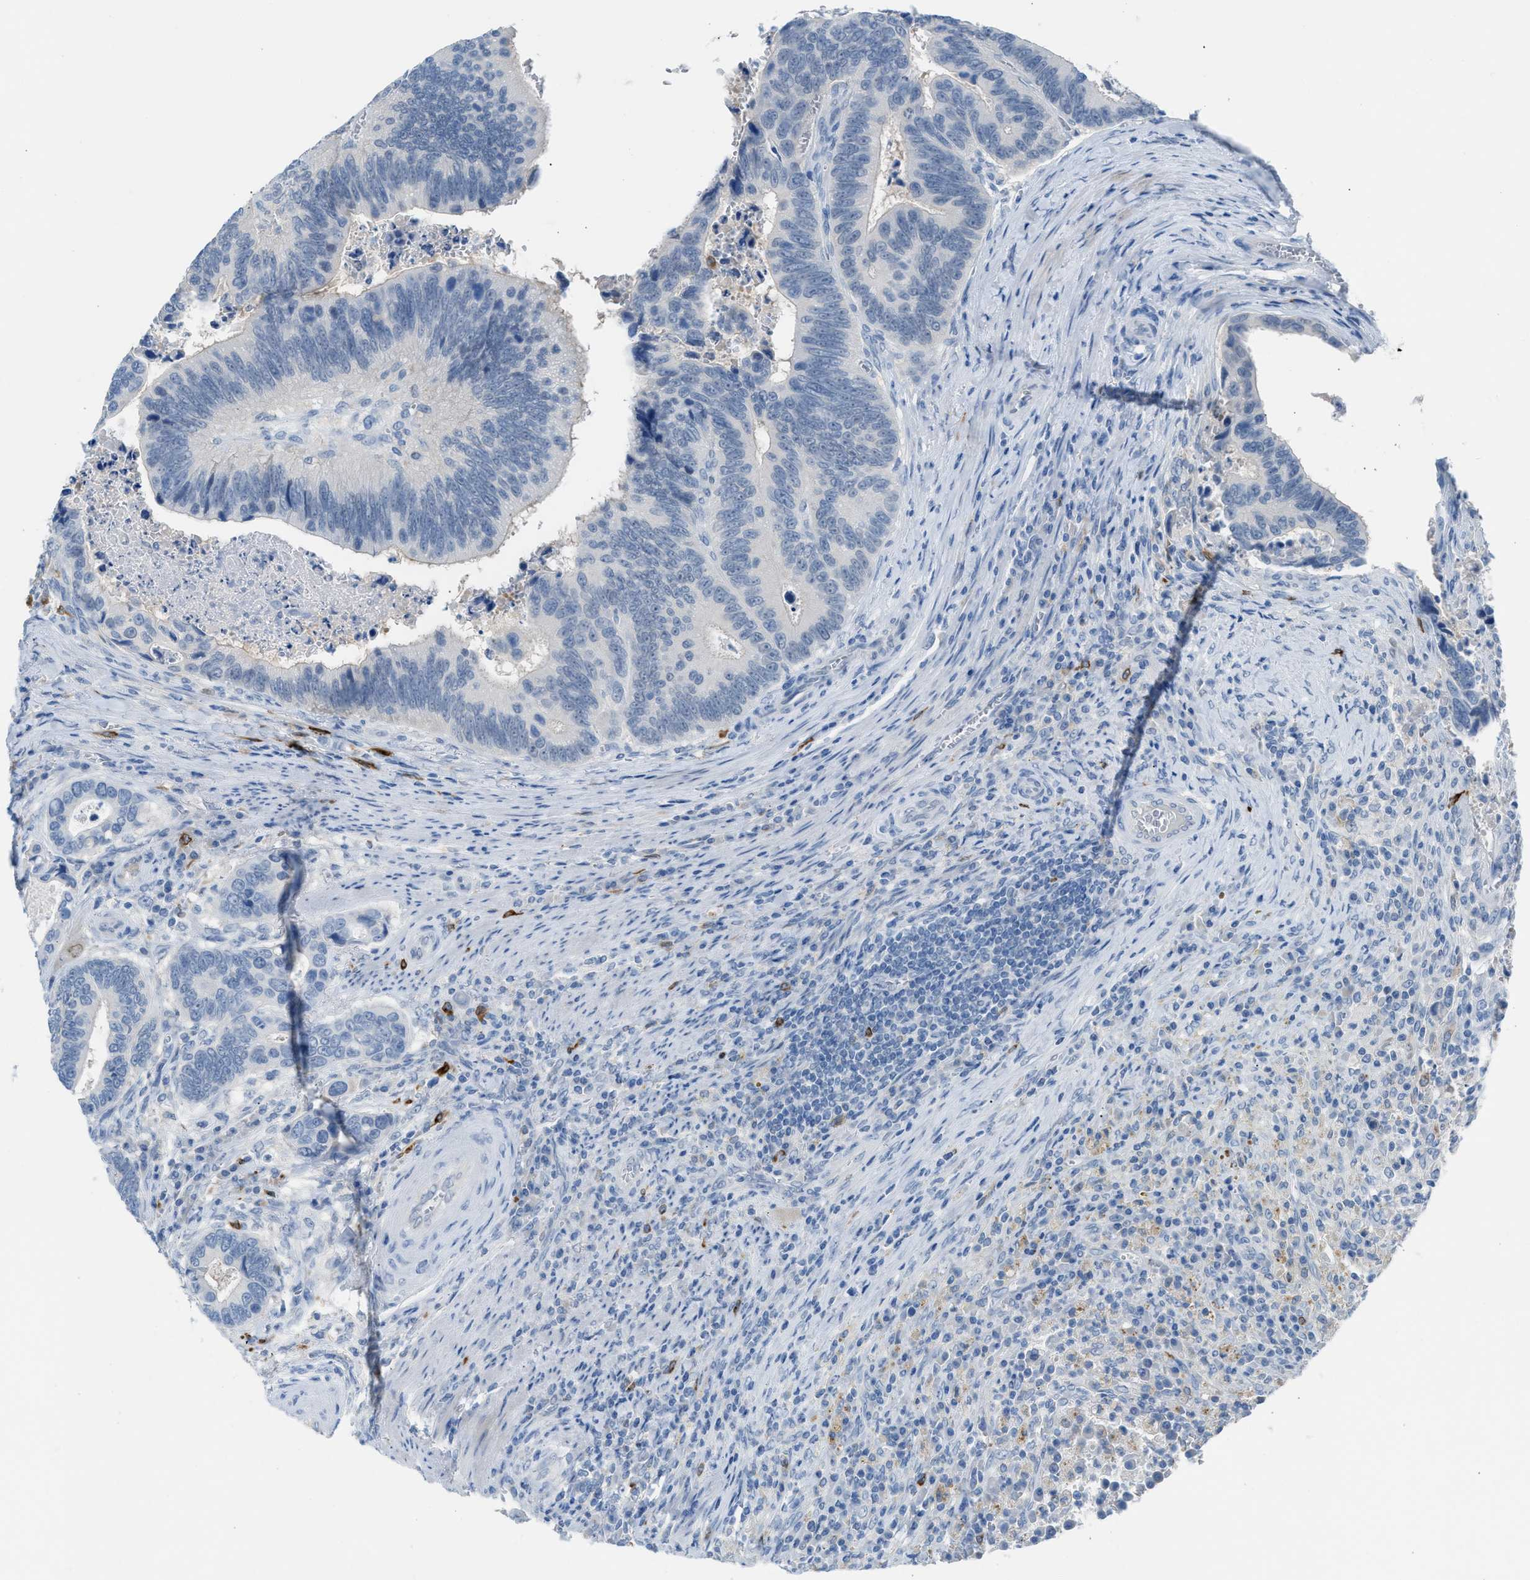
{"staining": {"intensity": "negative", "quantity": "none", "location": "none"}, "tissue": "colorectal cancer", "cell_type": "Tumor cells", "image_type": "cancer", "snomed": [{"axis": "morphology", "description": "Inflammation, NOS"}, {"axis": "morphology", "description": "Adenocarcinoma, NOS"}, {"axis": "topography", "description": "Colon"}], "caption": "Immunohistochemistry (IHC) histopathology image of neoplastic tissue: colorectal adenocarcinoma stained with DAB (3,3'-diaminobenzidine) displays no significant protein staining in tumor cells. (DAB IHC visualized using brightfield microscopy, high magnification).", "gene": "CLEC10A", "patient": {"sex": "male", "age": 72}}